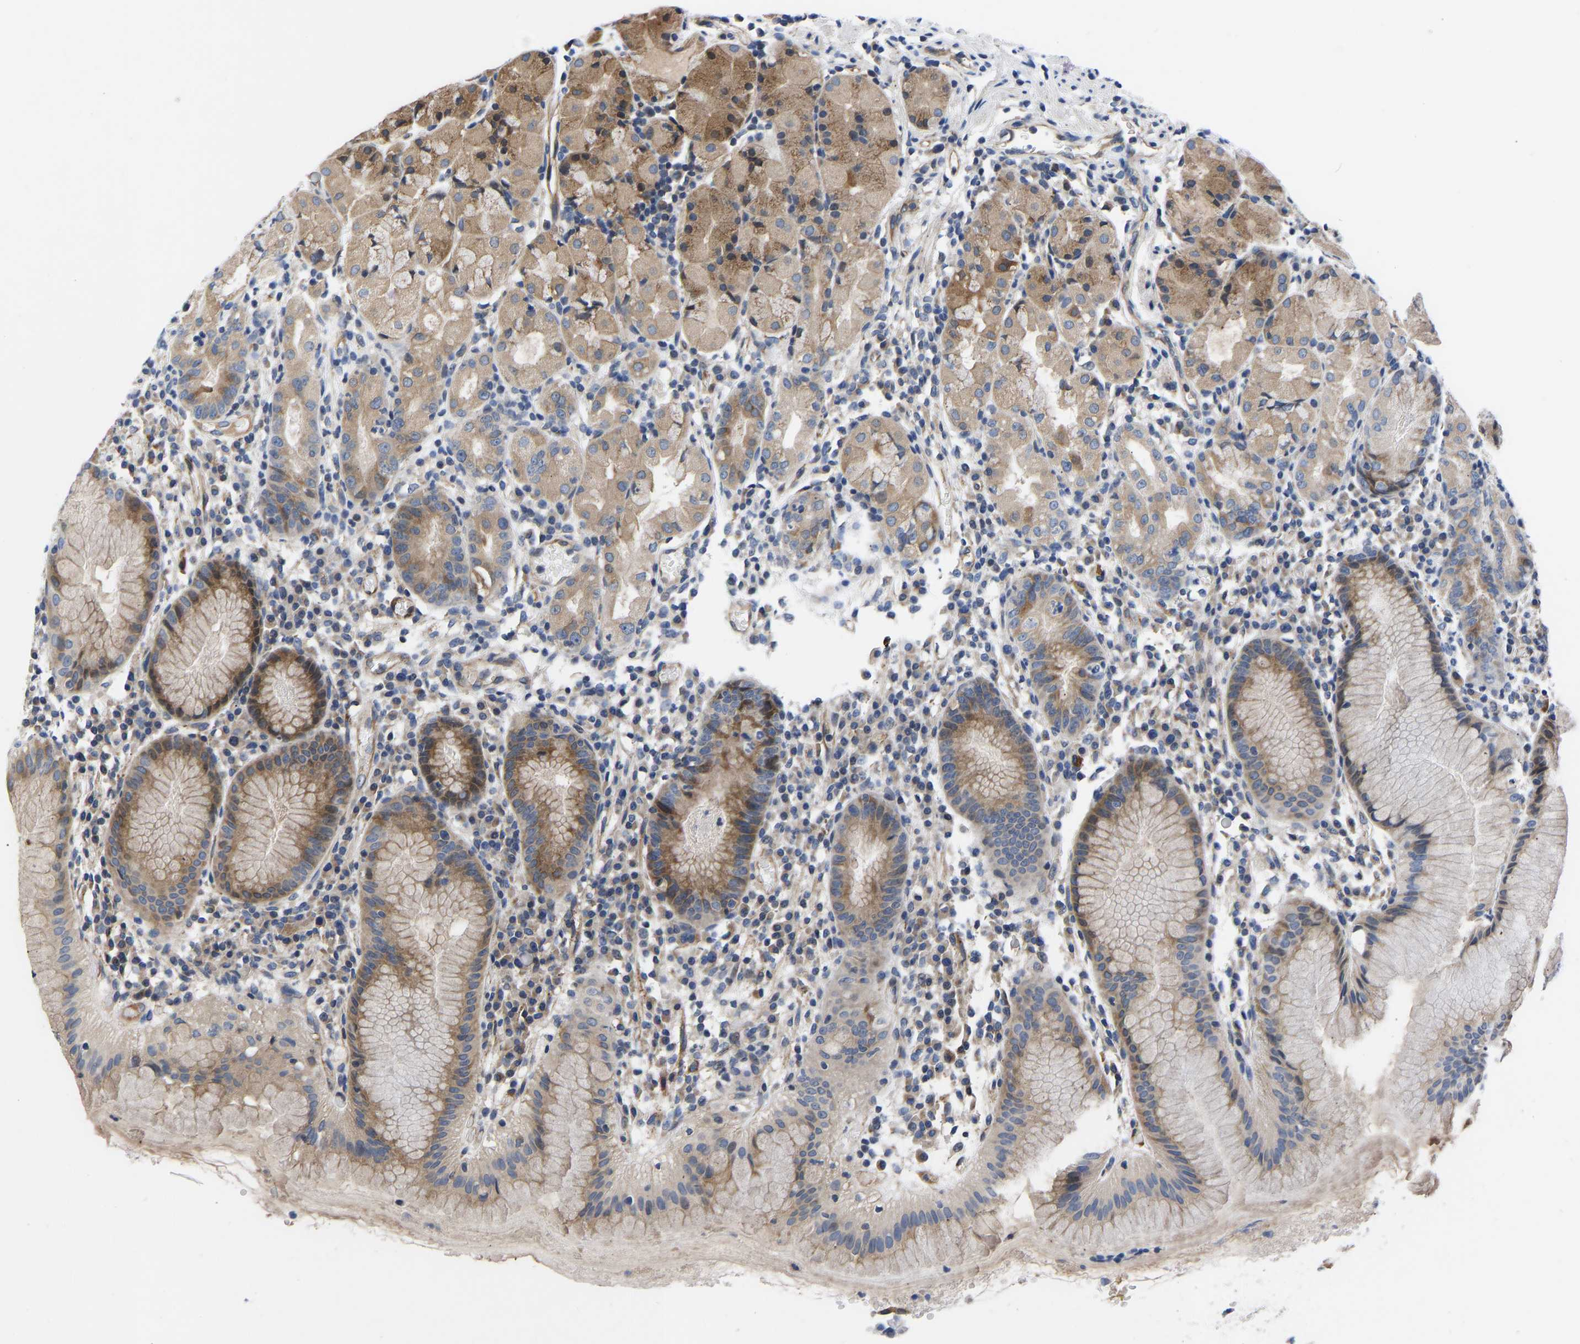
{"staining": {"intensity": "moderate", "quantity": ">75%", "location": "cytoplasmic/membranous"}, "tissue": "stomach", "cell_type": "Glandular cells", "image_type": "normal", "snomed": [{"axis": "morphology", "description": "Normal tissue, NOS"}, {"axis": "topography", "description": "Stomach"}, {"axis": "topography", "description": "Stomach, lower"}], "caption": "High-magnification brightfield microscopy of unremarkable stomach stained with DAB (3,3'-diaminobenzidine) (brown) and counterstained with hematoxylin (blue). glandular cells exhibit moderate cytoplasmic/membranous positivity is seen in about>75% of cells. (brown staining indicates protein expression, while blue staining denotes nuclei).", "gene": "FRRS1", "patient": {"sex": "female", "age": 75}}